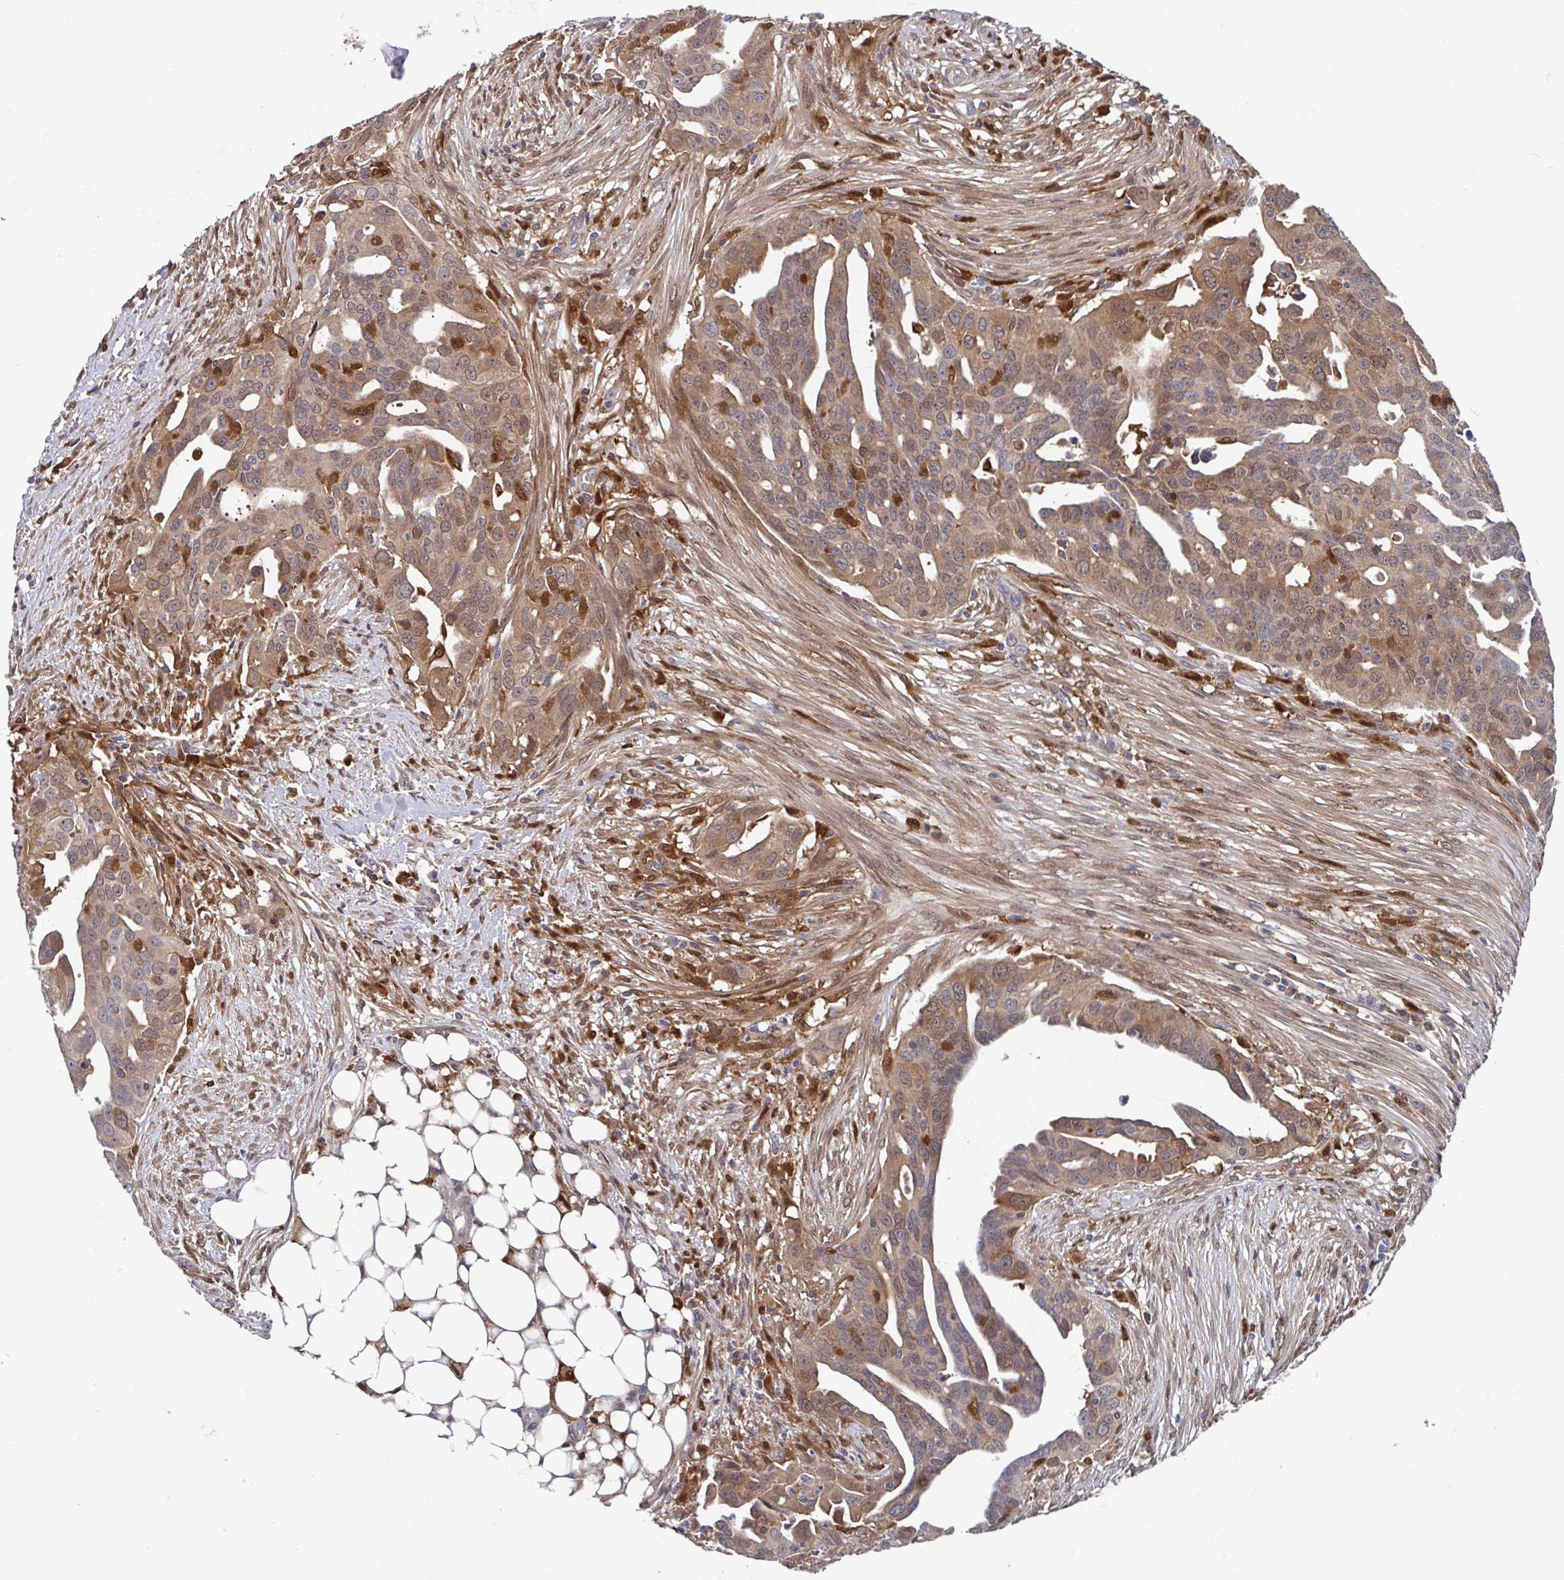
{"staining": {"intensity": "weak", "quantity": ">75%", "location": "cytoplasmic/membranous,nuclear"}, "tissue": "ovarian cancer", "cell_type": "Tumor cells", "image_type": "cancer", "snomed": [{"axis": "morphology", "description": "Carcinoma, endometroid"}, {"axis": "morphology", "description": "Cystadenocarcinoma, serous, NOS"}, {"axis": "topography", "description": "Ovary"}], "caption": "There is low levels of weak cytoplasmic/membranous and nuclear staining in tumor cells of ovarian cancer (endometroid carcinoma), as demonstrated by immunohistochemical staining (brown color).", "gene": "BLVRA", "patient": {"sex": "female", "age": 45}}